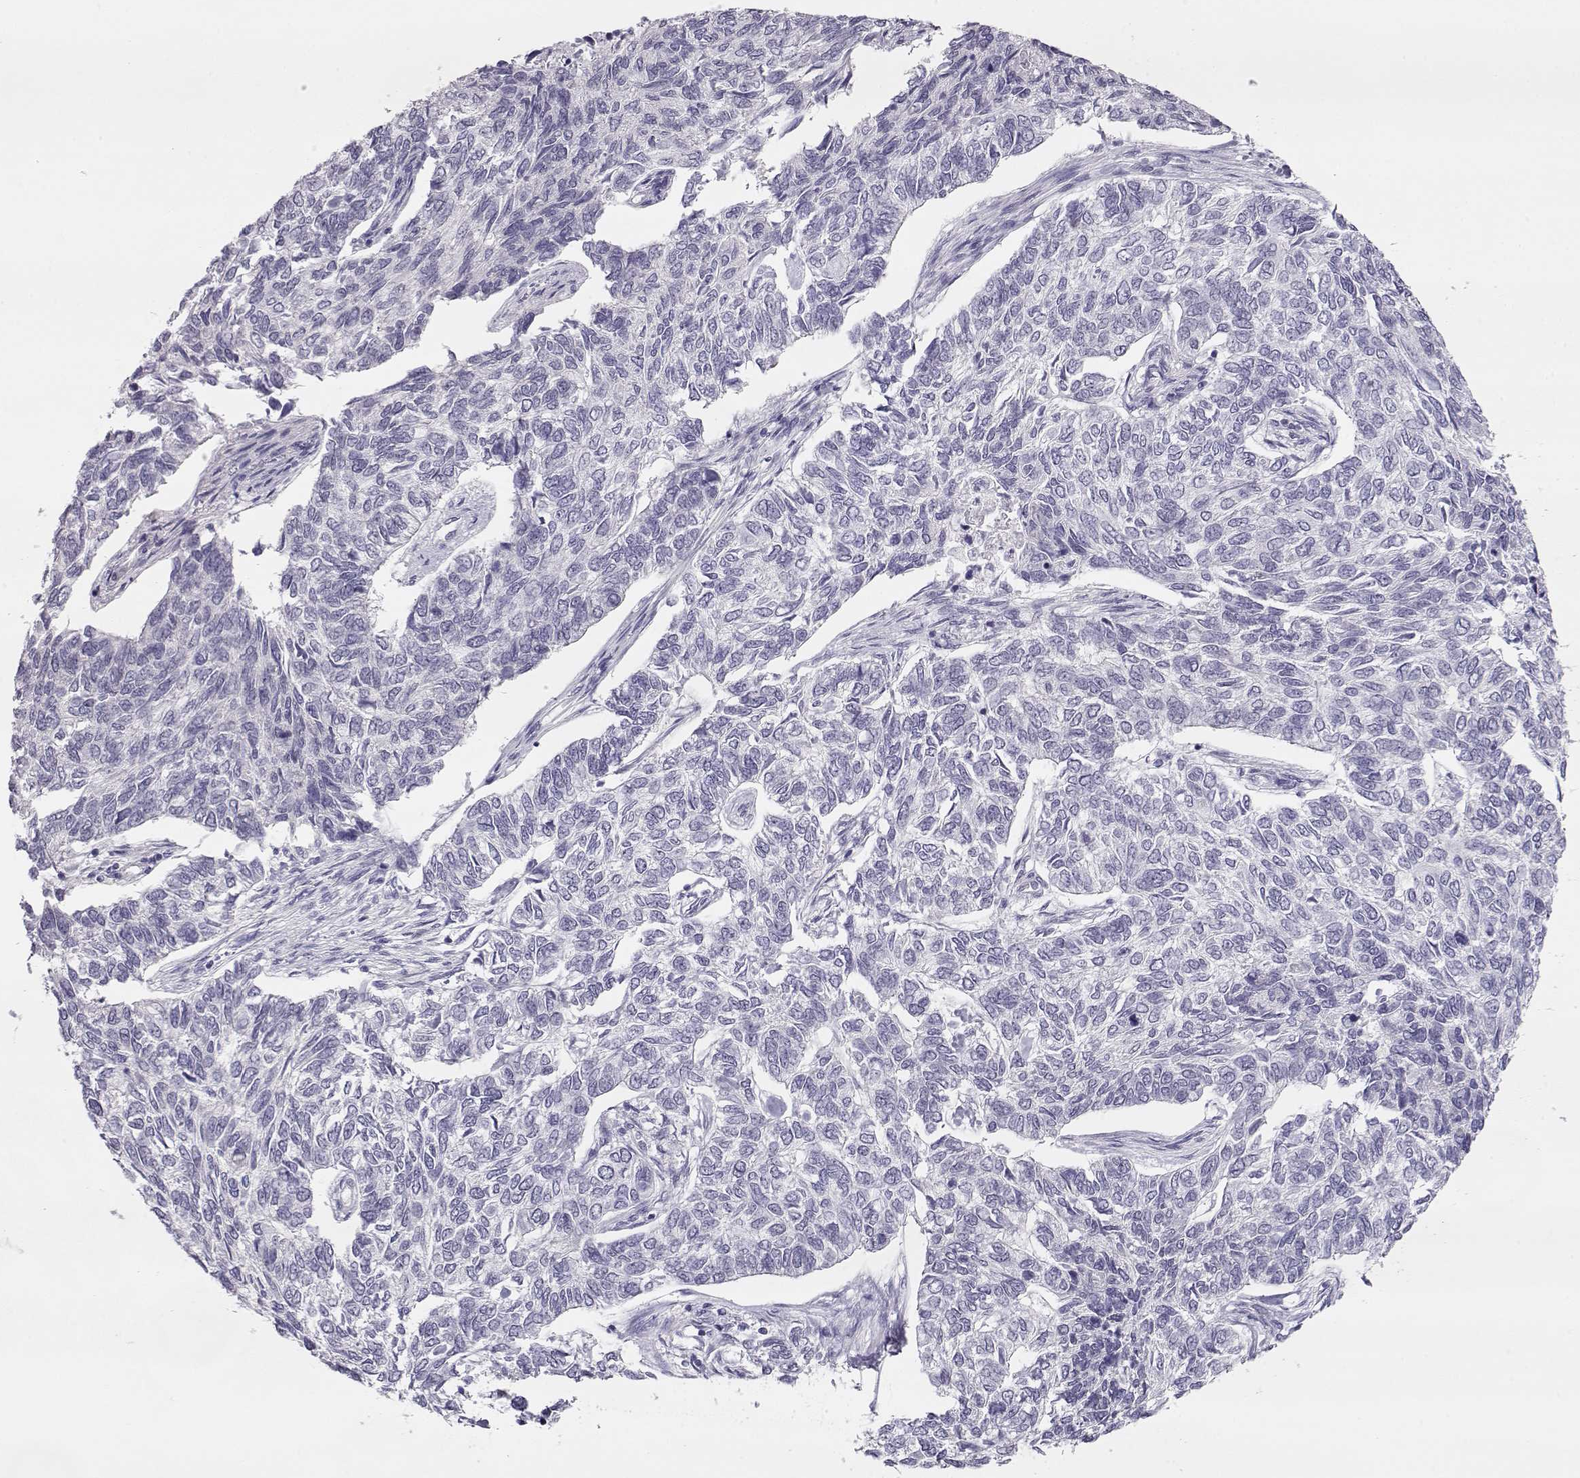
{"staining": {"intensity": "negative", "quantity": "none", "location": "none"}, "tissue": "skin cancer", "cell_type": "Tumor cells", "image_type": "cancer", "snomed": [{"axis": "morphology", "description": "Basal cell carcinoma"}, {"axis": "topography", "description": "Skin"}], "caption": "High magnification brightfield microscopy of skin cancer (basal cell carcinoma) stained with DAB (3,3'-diaminobenzidine) (brown) and counterstained with hematoxylin (blue): tumor cells show no significant positivity.", "gene": "IMPG1", "patient": {"sex": "female", "age": 65}}